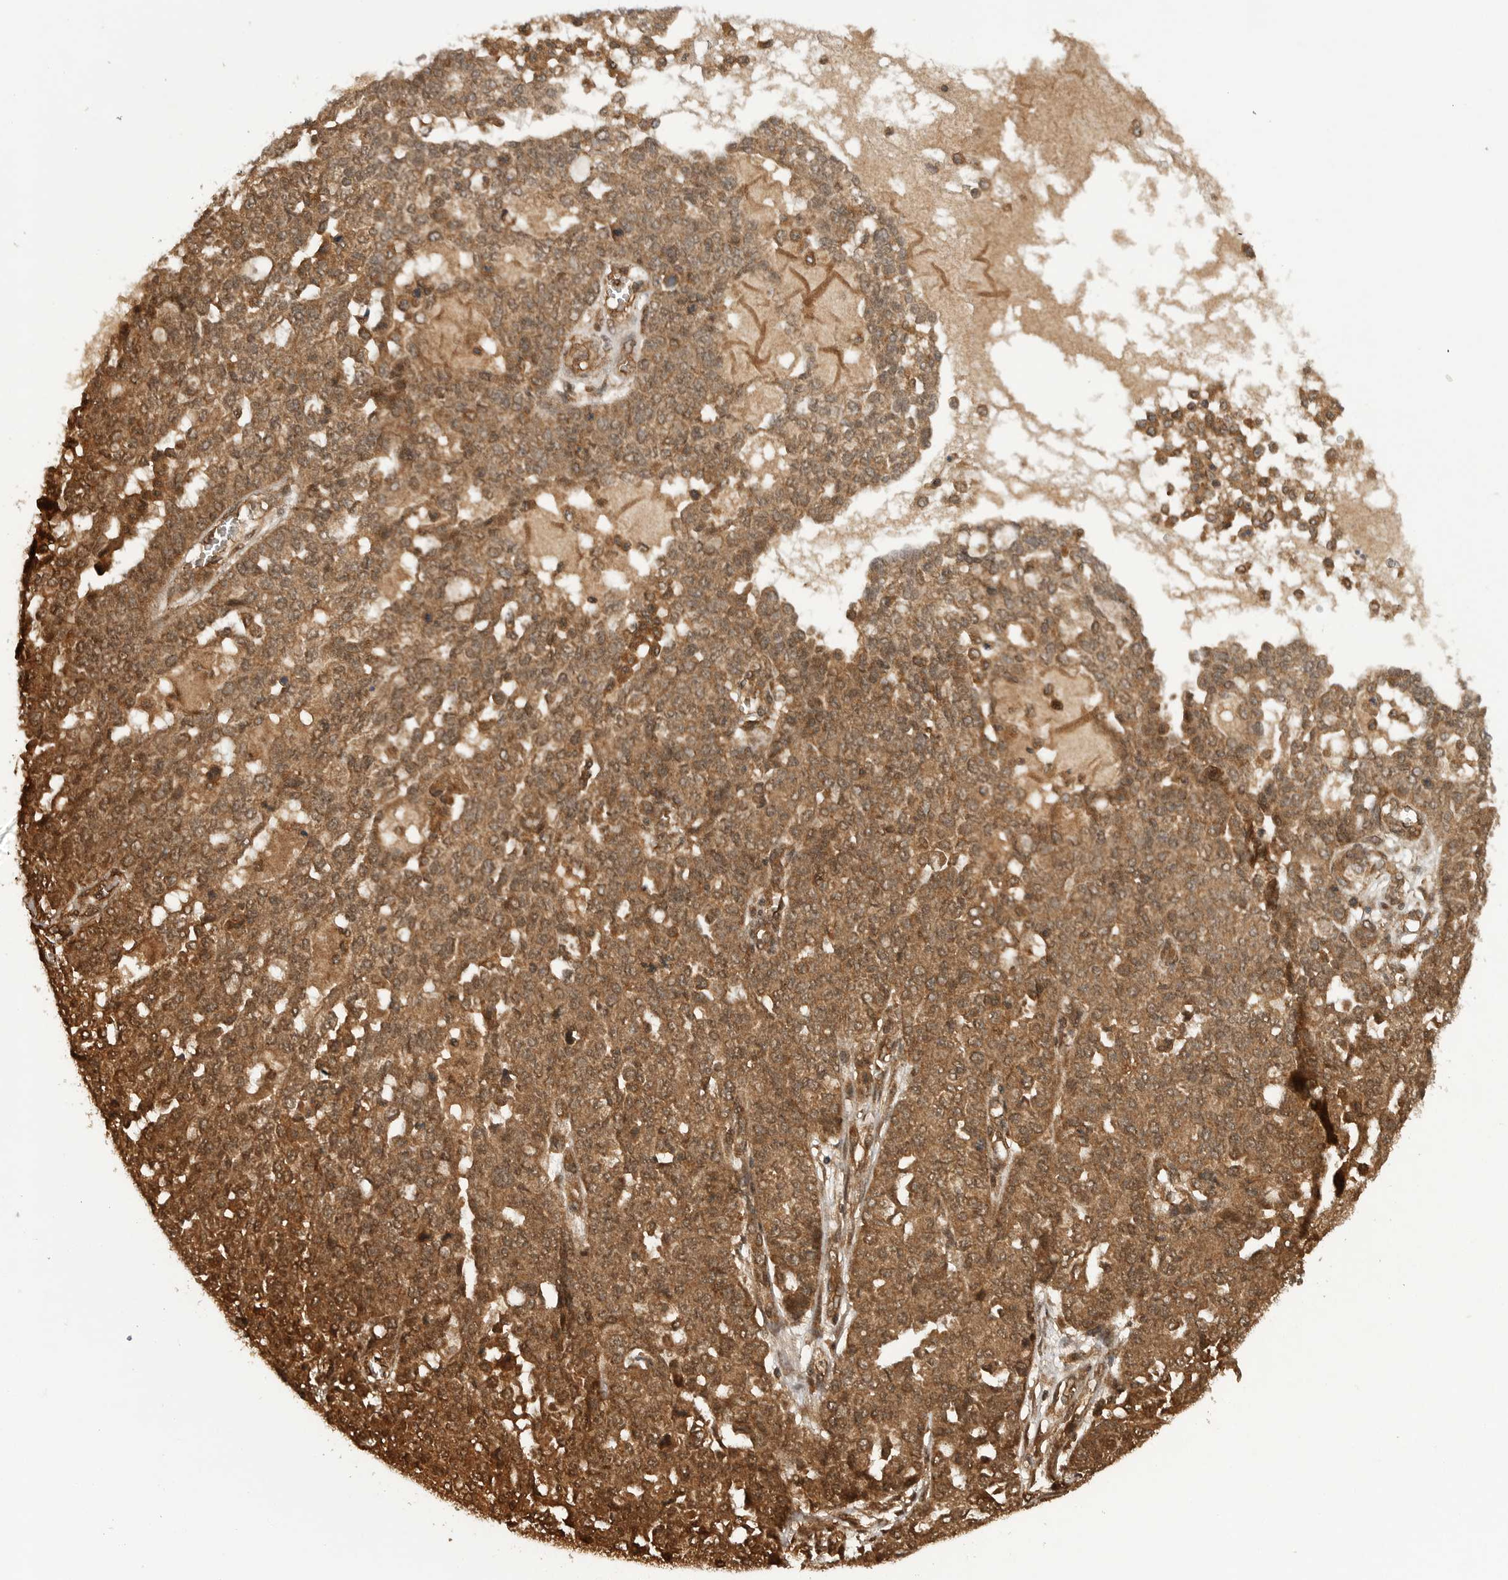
{"staining": {"intensity": "moderate", "quantity": ">75%", "location": "cytoplasmic/membranous"}, "tissue": "ovarian cancer", "cell_type": "Tumor cells", "image_type": "cancer", "snomed": [{"axis": "morphology", "description": "Cystadenocarcinoma, serous, NOS"}, {"axis": "topography", "description": "Soft tissue"}, {"axis": "topography", "description": "Ovary"}], "caption": "Protein staining displays moderate cytoplasmic/membranous positivity in about >75% of tumor cells in ovarian cancer.", "gene": "PRDX4", "patient": {"sex": "female", "age": 57}}